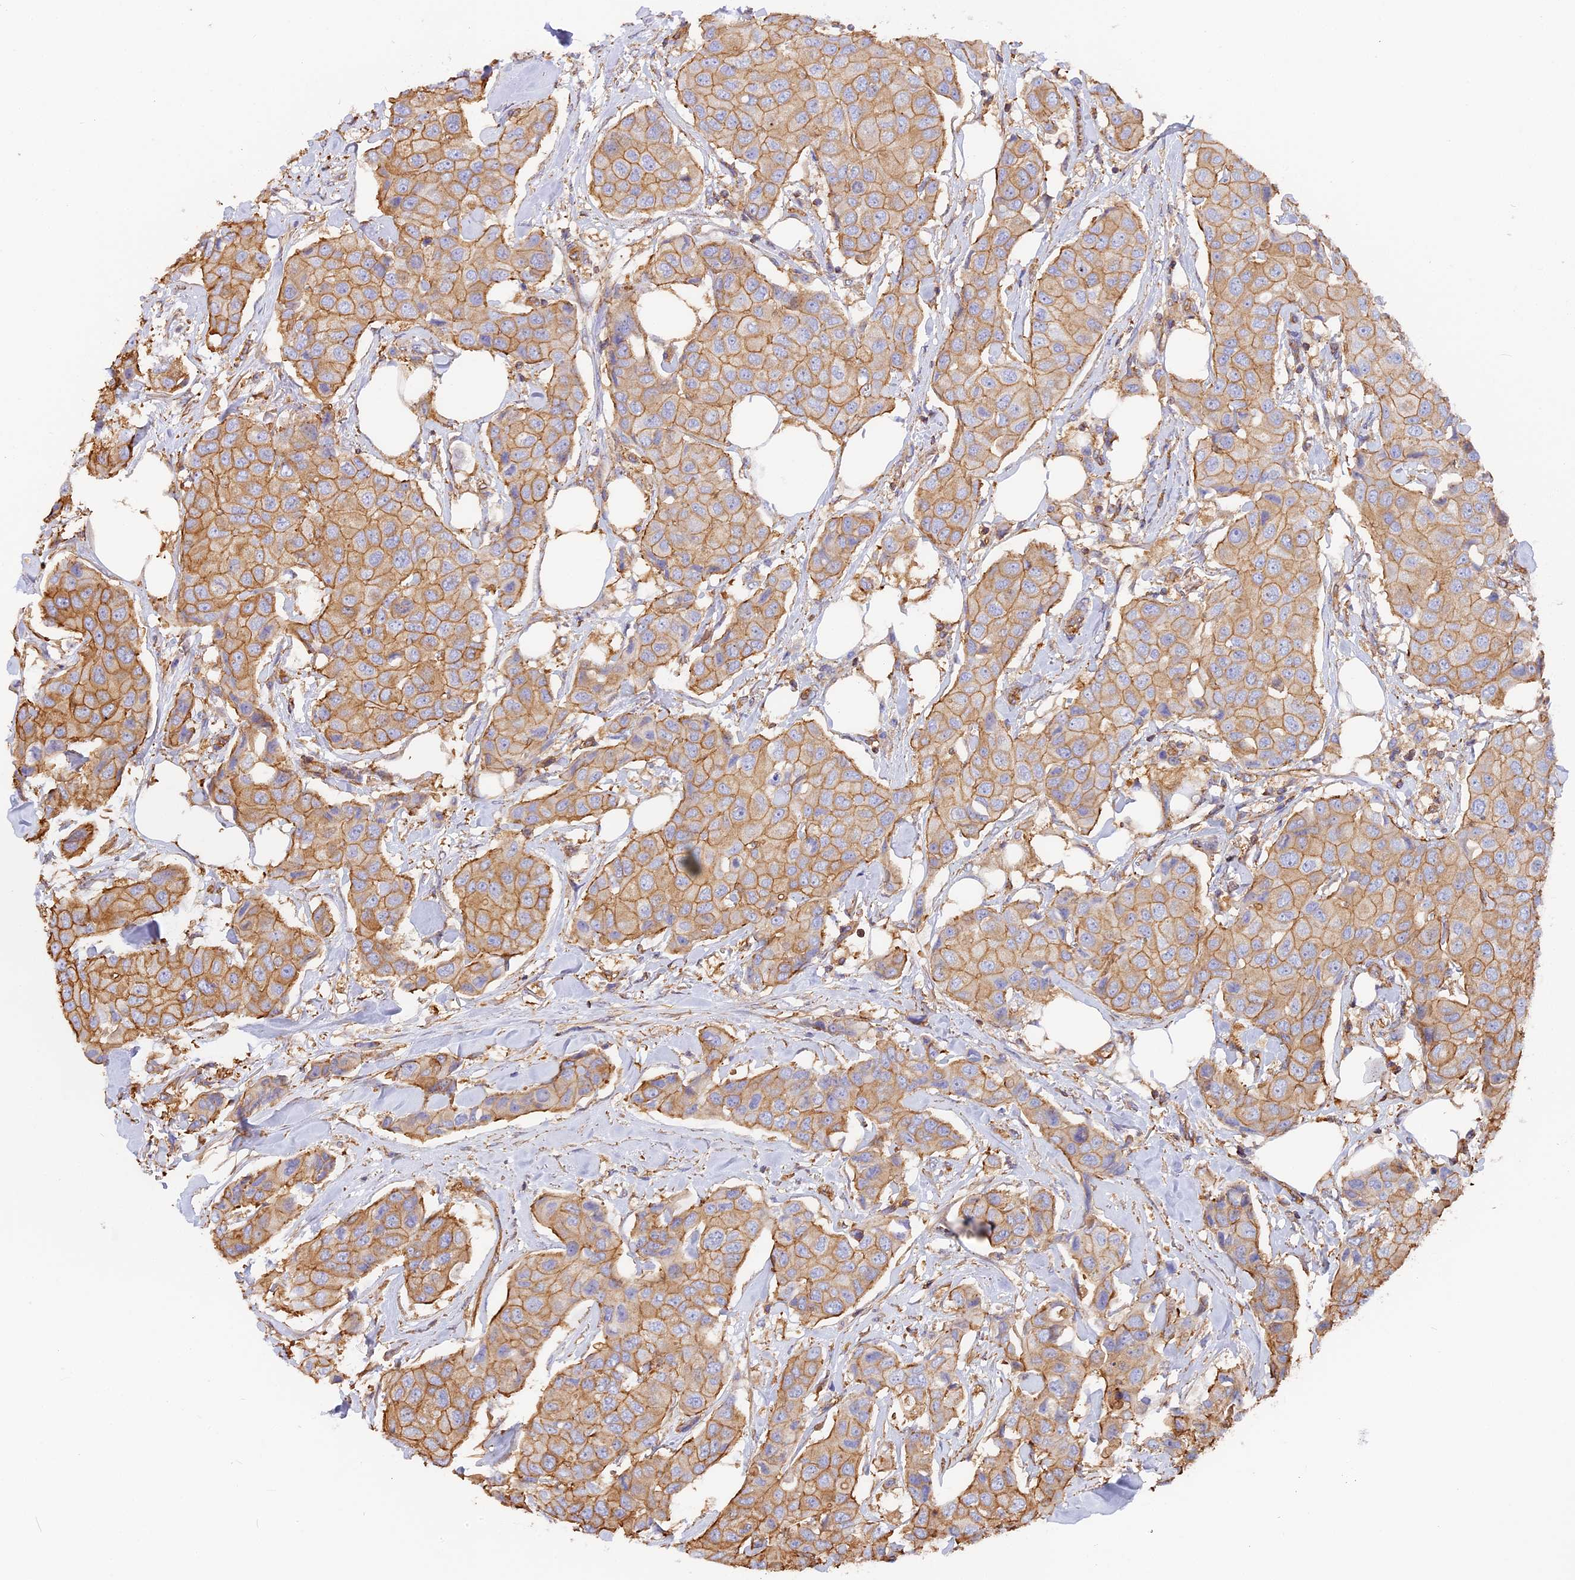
{"staining": {"intensity": "weak", "quantity": ">75%", "location": "cytoplasmic/membranous"}, "tissue": "breast cancer", "cell_type": "Tumor cells", "image_type": "cancer", "snomed": [{"axis": "morphology", "description": "Duct carcinoma"}, {"axis": "topography", "description": "Breast"}], "caption": "Breast invasive ductal carcinoma stained for a protein (brown) reveals weak cytoplasmic/membranous positive staining in about >75% of tumor cells.", "gene": "VPS18", "patient": {"sex": "female", "age": 80}}